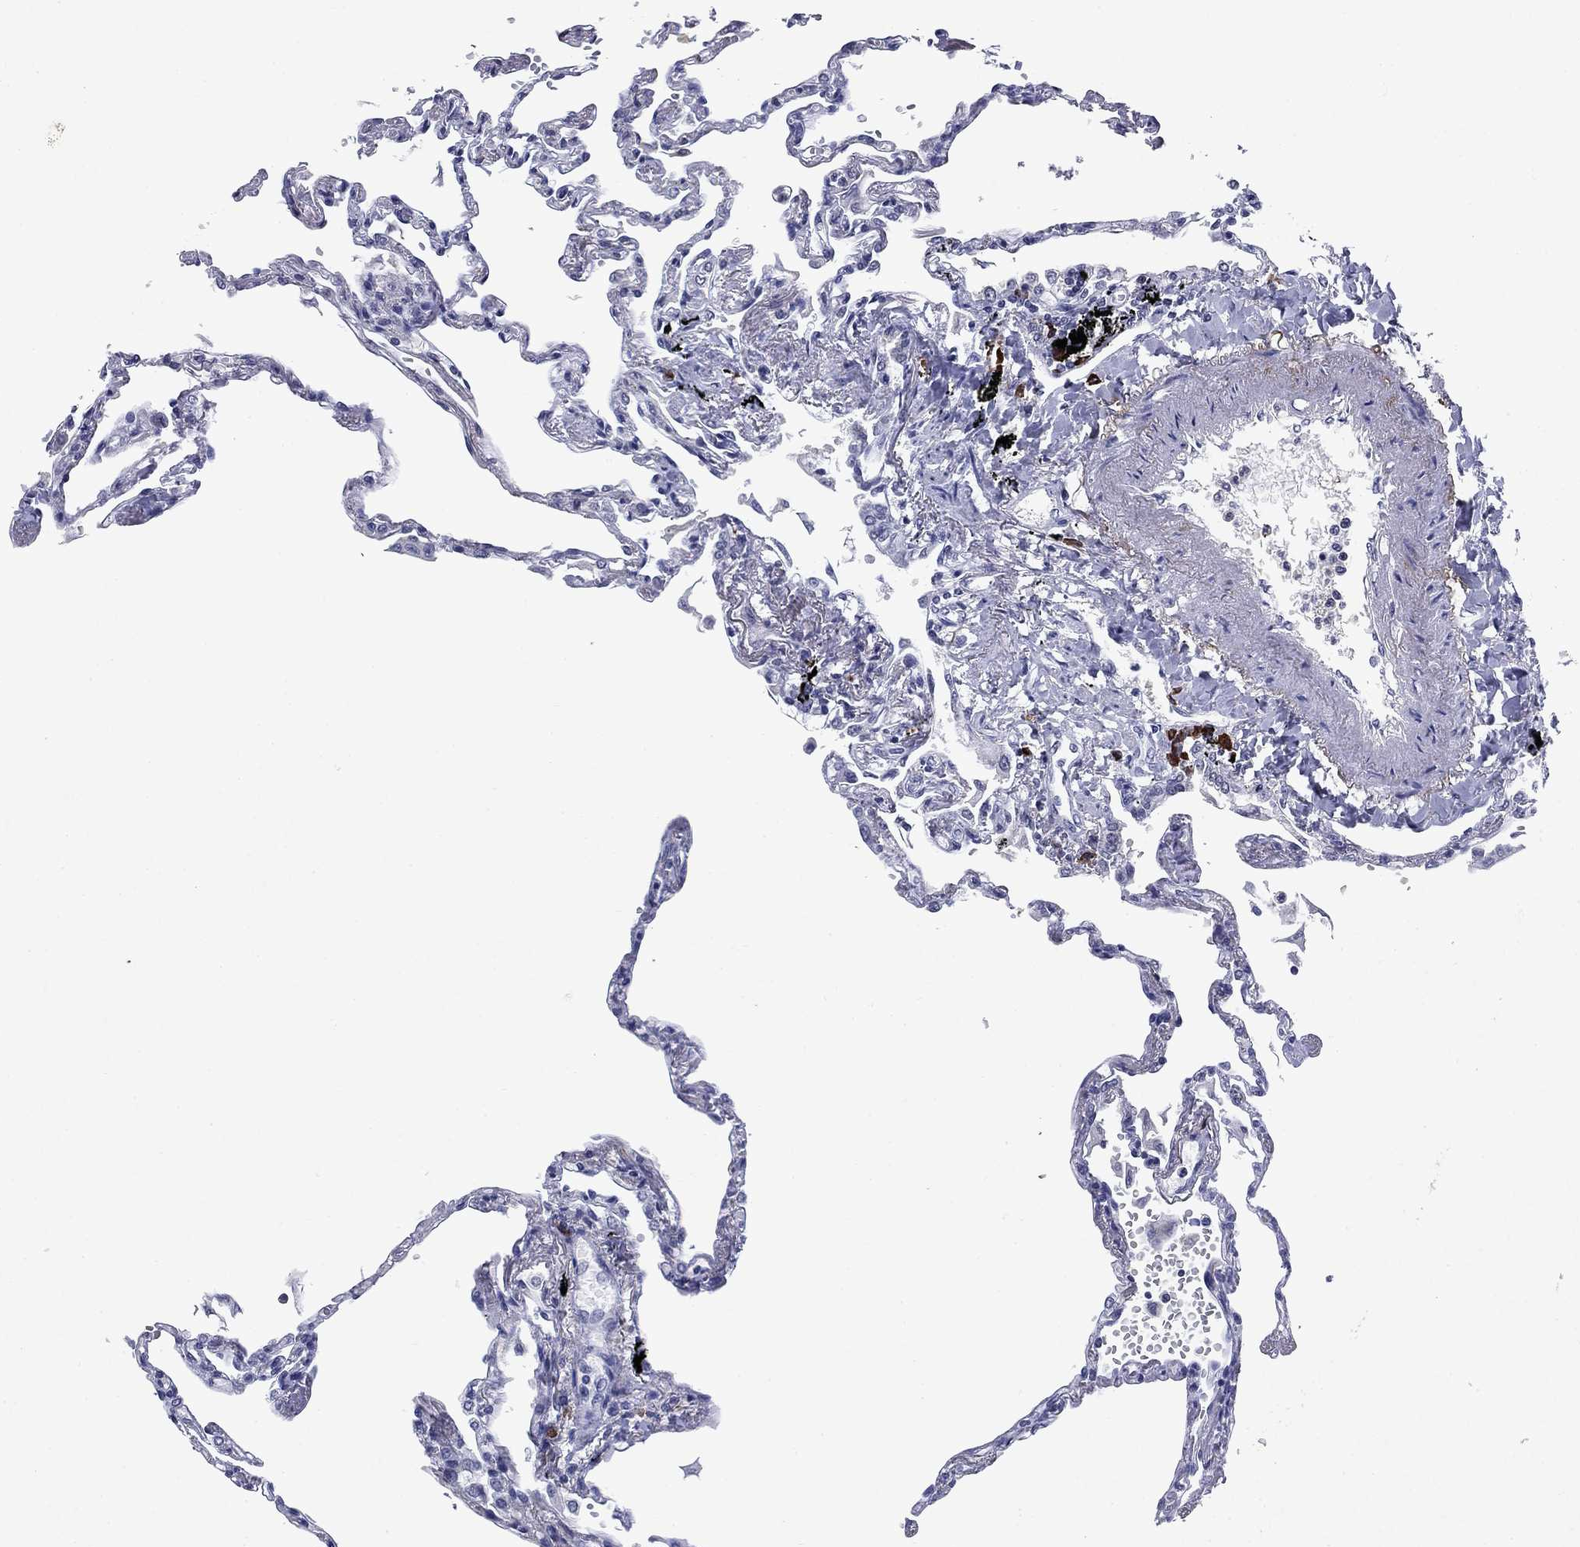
{"staining": {"intensity": "negative", "quantity": "none", "location": "none"}, "tissue": "lung", "cell_type": "Alveolar cells", "image_type": "normal", "snomed": [{"axis": "morphology", "description": "Normal tissue, NOS"}, {"axis": "topography", "description": "Lung"}], "caption": "The micrograph reveals no significant staining in alveolar cells of lung. (DAB immunohistochemistry with hematoxylin counter stain).", "gene": "ECM1", "patient": {"sex": "male", "age": 78}}